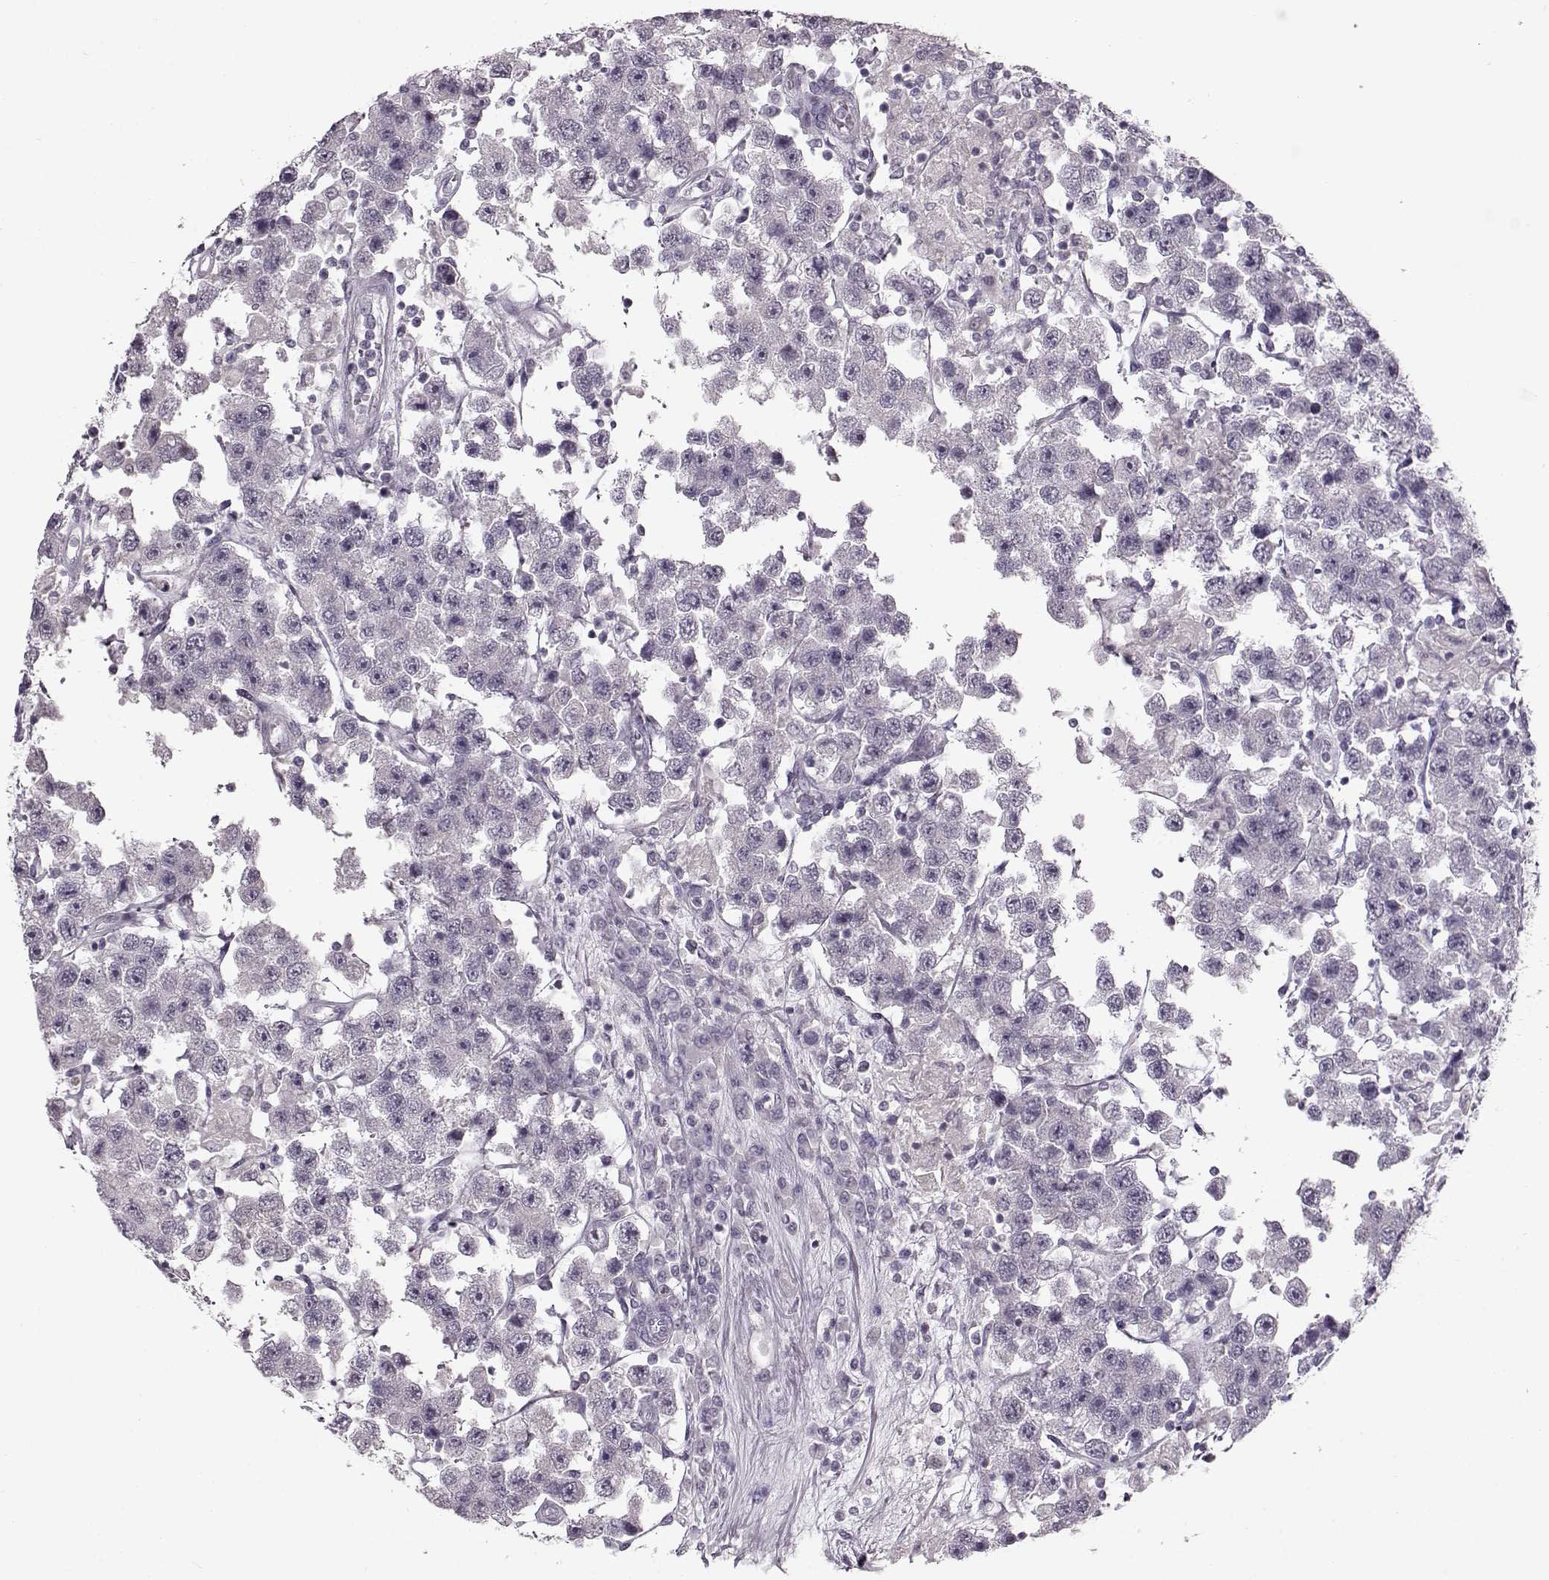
{"staining": {"intensity": "negative", "quantity": "none", "location": "none"}, "tissue": "testis cancer", "cell_type": "Tumor cells", "image_type": "cancer", "snomed": [{"axis": "morphology", "description": "Seminoma, NOS"}, {"axis": "topography", "description": "Testis"}], "caption": "Immunohistochemical staining of human seminoma (testis) reveals no significant positivity in tumor cells.", "gene": "MAP6D1", "patient": {"sex": "male", "age": 45}}